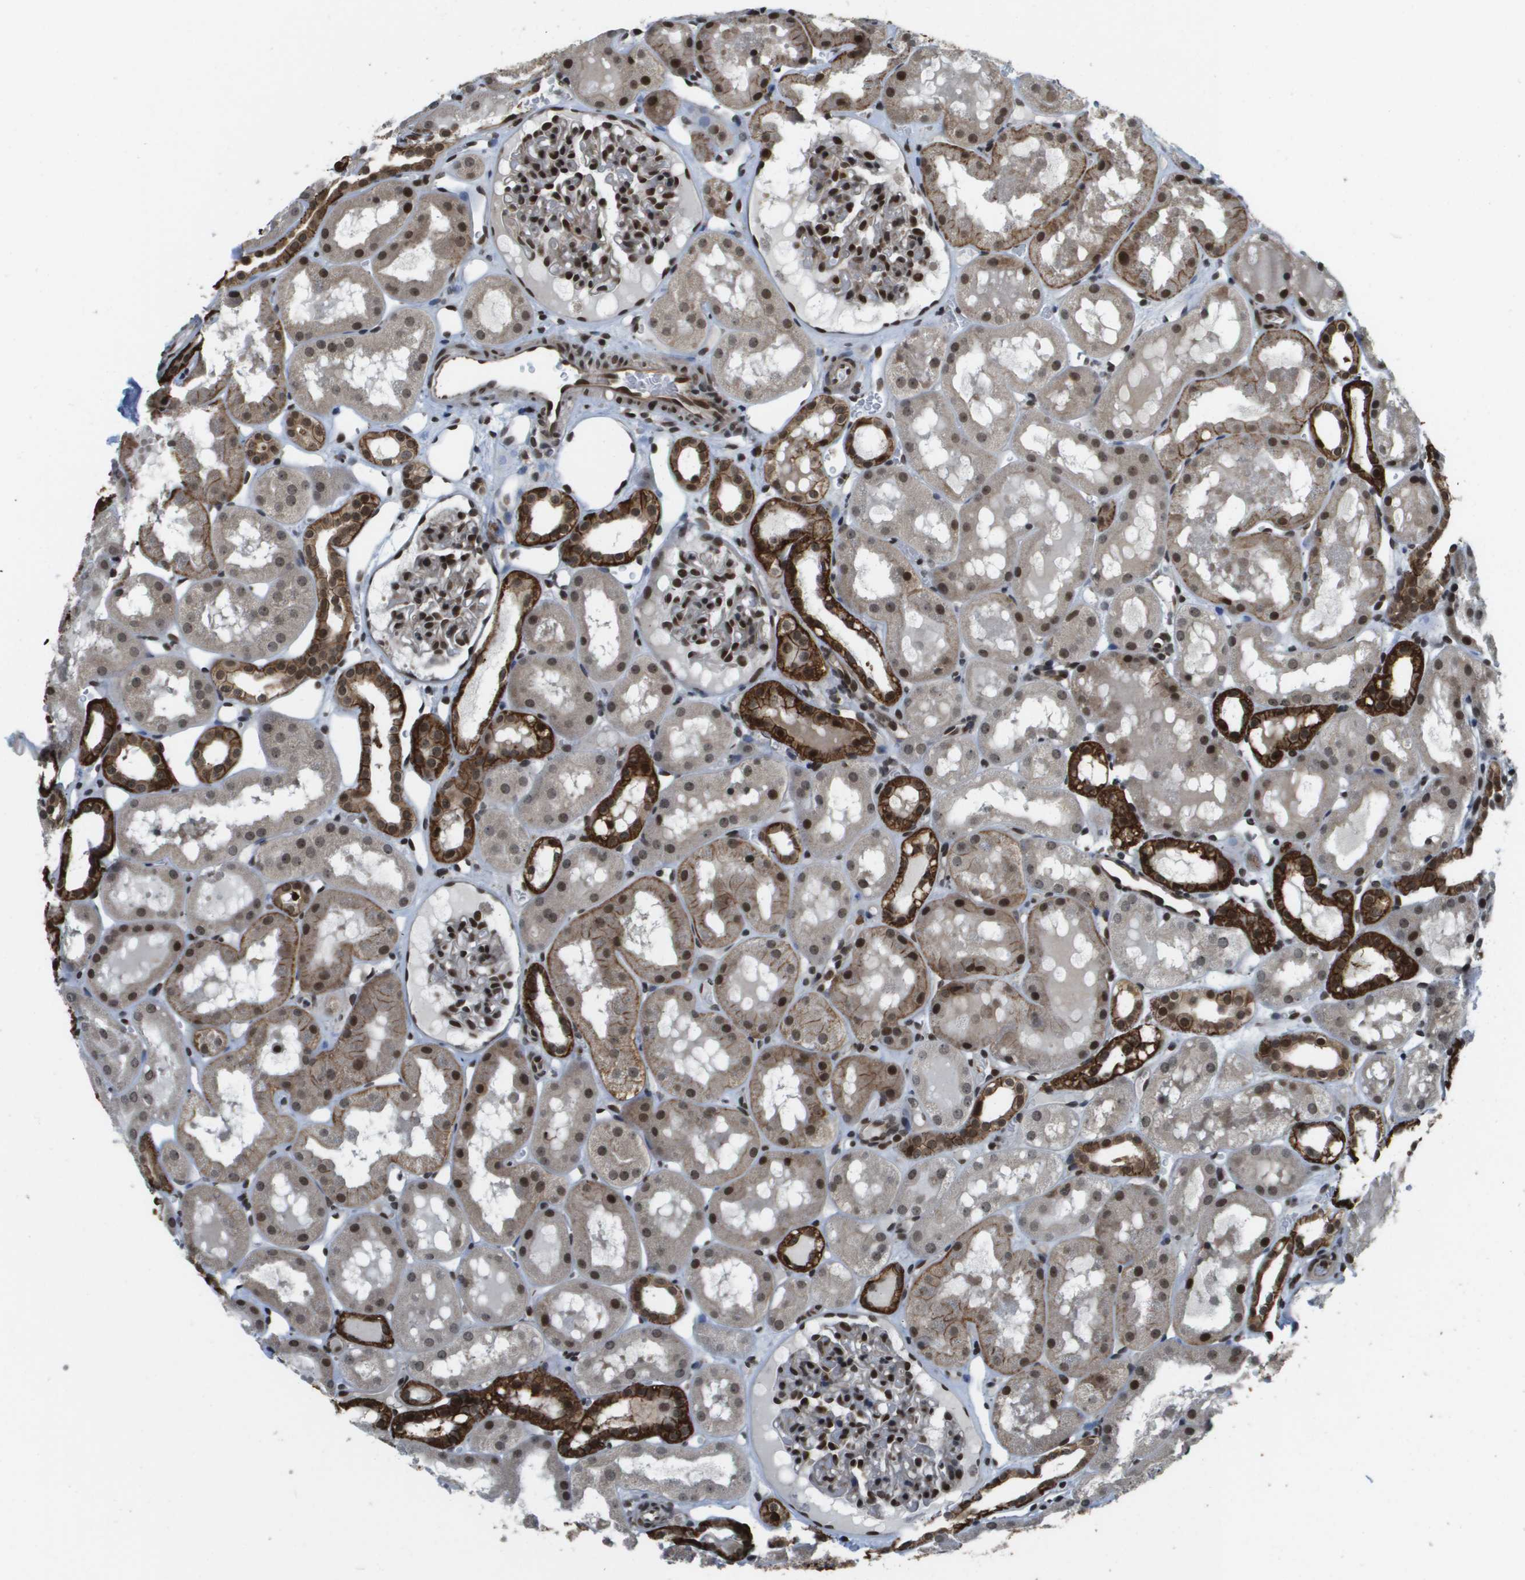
{"staining": {"intensity": "strong", "quantity": ">75%", "location": "nuclear"}, "tissue": "kidney", "cell_type": "Cells in glomeruli", "image_type": "normal", "snomed": [{"axis": "morphology", "description": "Normal tissue, NOS"}, {"axis": "topography", "description": "Kidney"}, {"axis": "topography", "description": "Urinary bladder"}], "caption": "This image shows immunohistochemistry (IHC) staining of normal kidney, with high strong nuclear expression in about >75% of cells in glomeruli.", "gene": "RECQL4", "patient": {"sex": "male", "age": 16}}